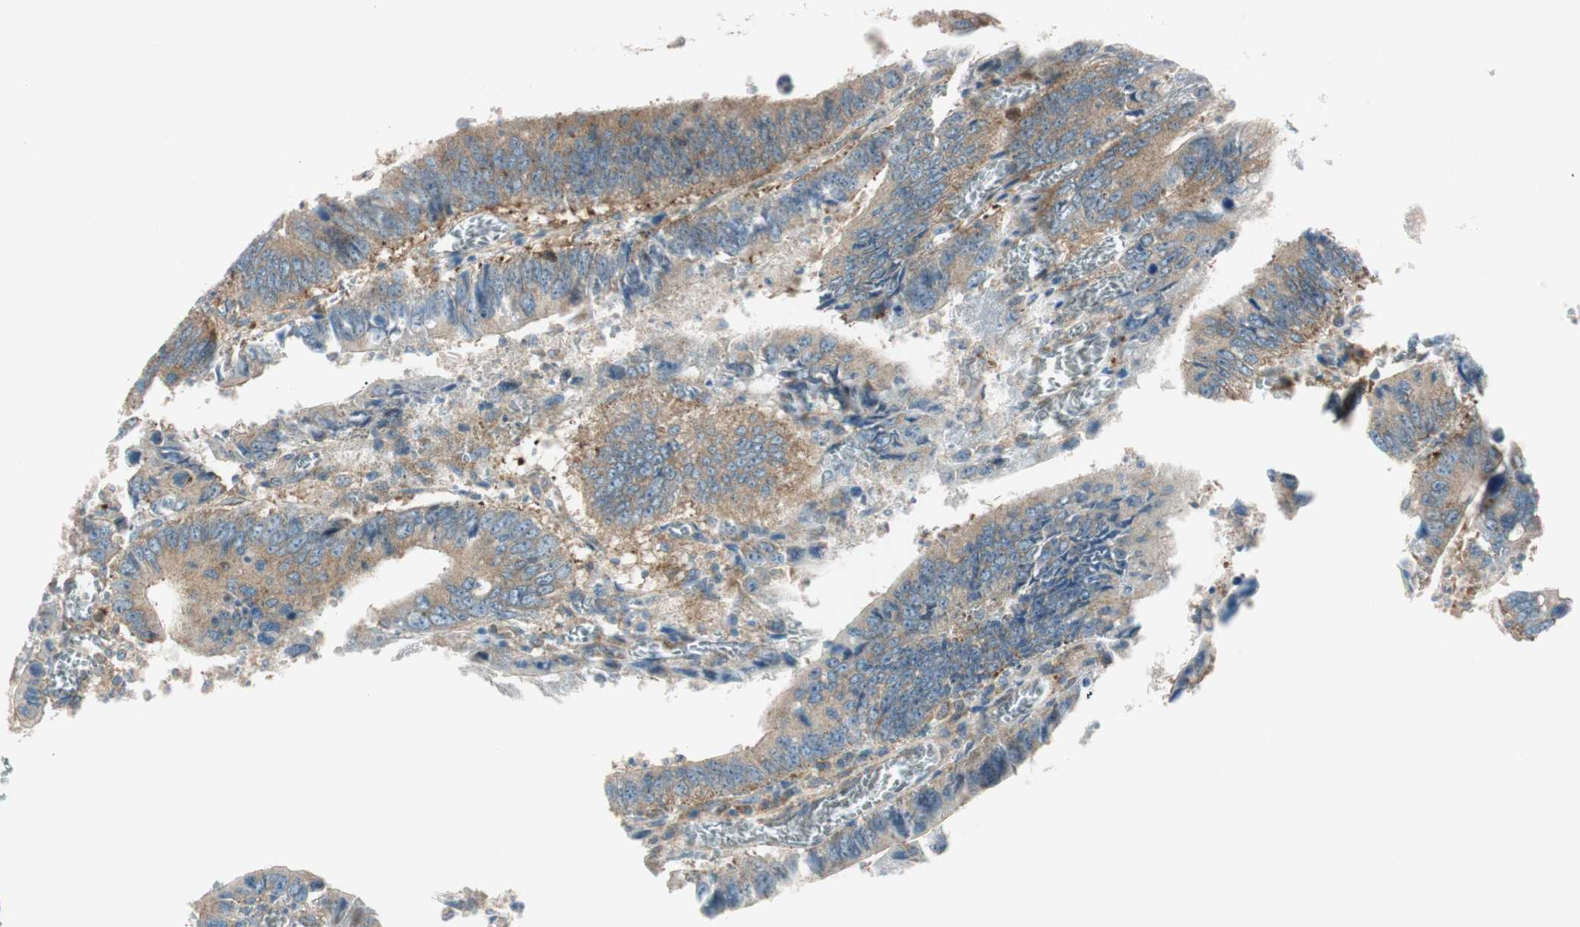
{"staining": {"intensity": "moderate", "quantity": ">75%", "location": "cytoplasmic/membranous"}, "tissue": "colorectal cancer", "cell_type": "Tumor cells", "image_type": "cancer", "snomed": [{"axis": "morphology", "description": "Adenocarcinoma, NOS"}, {"axis": "topography", "description": "Colon"}], "caption": "High-power microscopy captured an immunohistochemistry (IHC) histopathology image of adenocarcinoma (colorectal), revealing moderate cytoplasmic/membranous expression in approximately >75% of tumor cells.", "gene": "ABI1", "patient": {"sex": "male", "age": 72}}